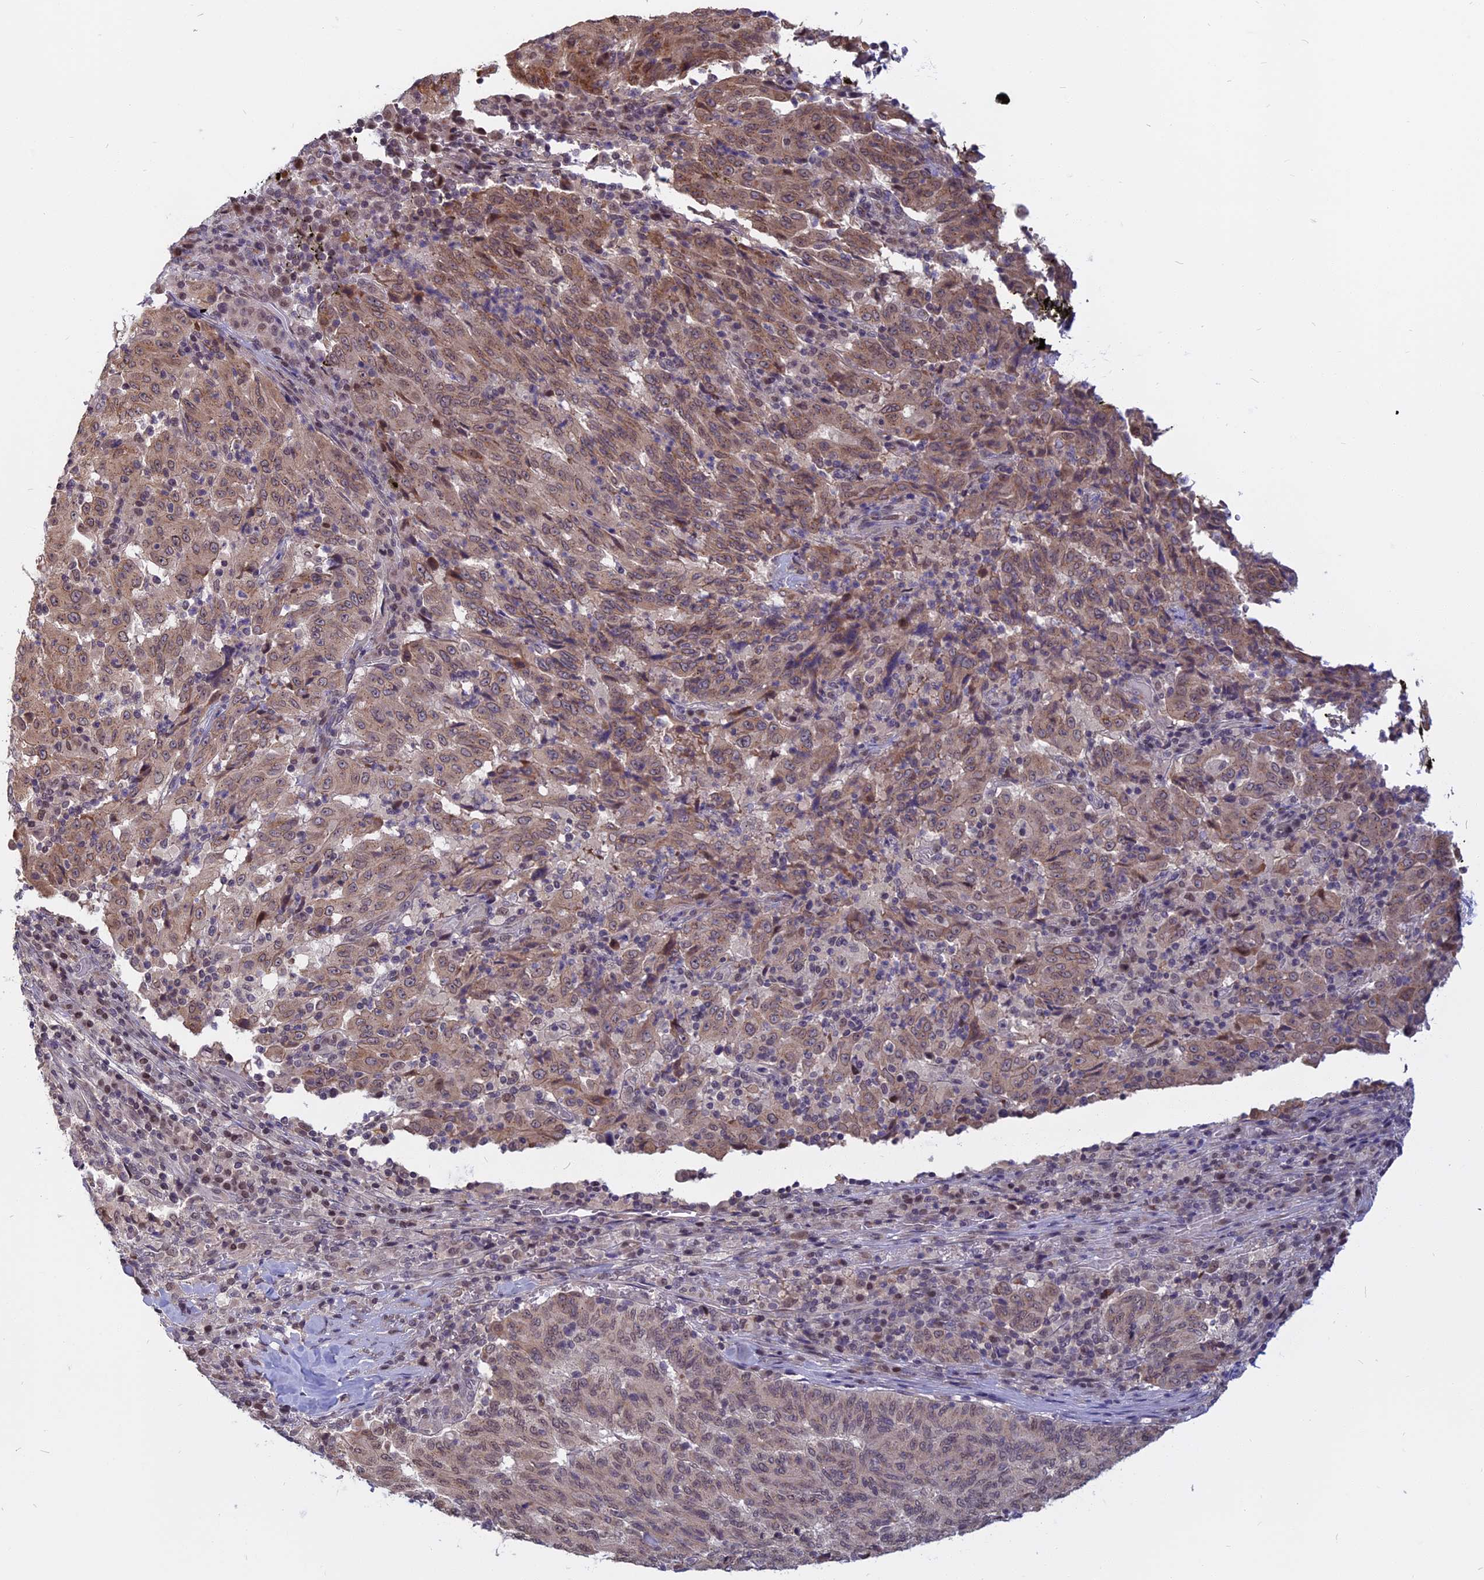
{"staining": {"intensity": "weak", "quantity": ">75%", "location": "cytoplasmic/membranous"}, "tissue": "pancreatic cancer", "cell_type": "Tumor cells", "image_type": "cancer", "snomed": [{"axis": "morphology", "description": "Adenocarcinoma, NOS"}, {"axis": "topography", "description": "Pancreas"}], "caption": "Weak cytoplasmic/membranous protein positivity is identified in approximately >75% of tumor cells in pancreatic cancer. (IHC, brightfield microscopy, high magnification).", "gene": "CCDC113", "patient": {"sex": "male", "age": 63}}